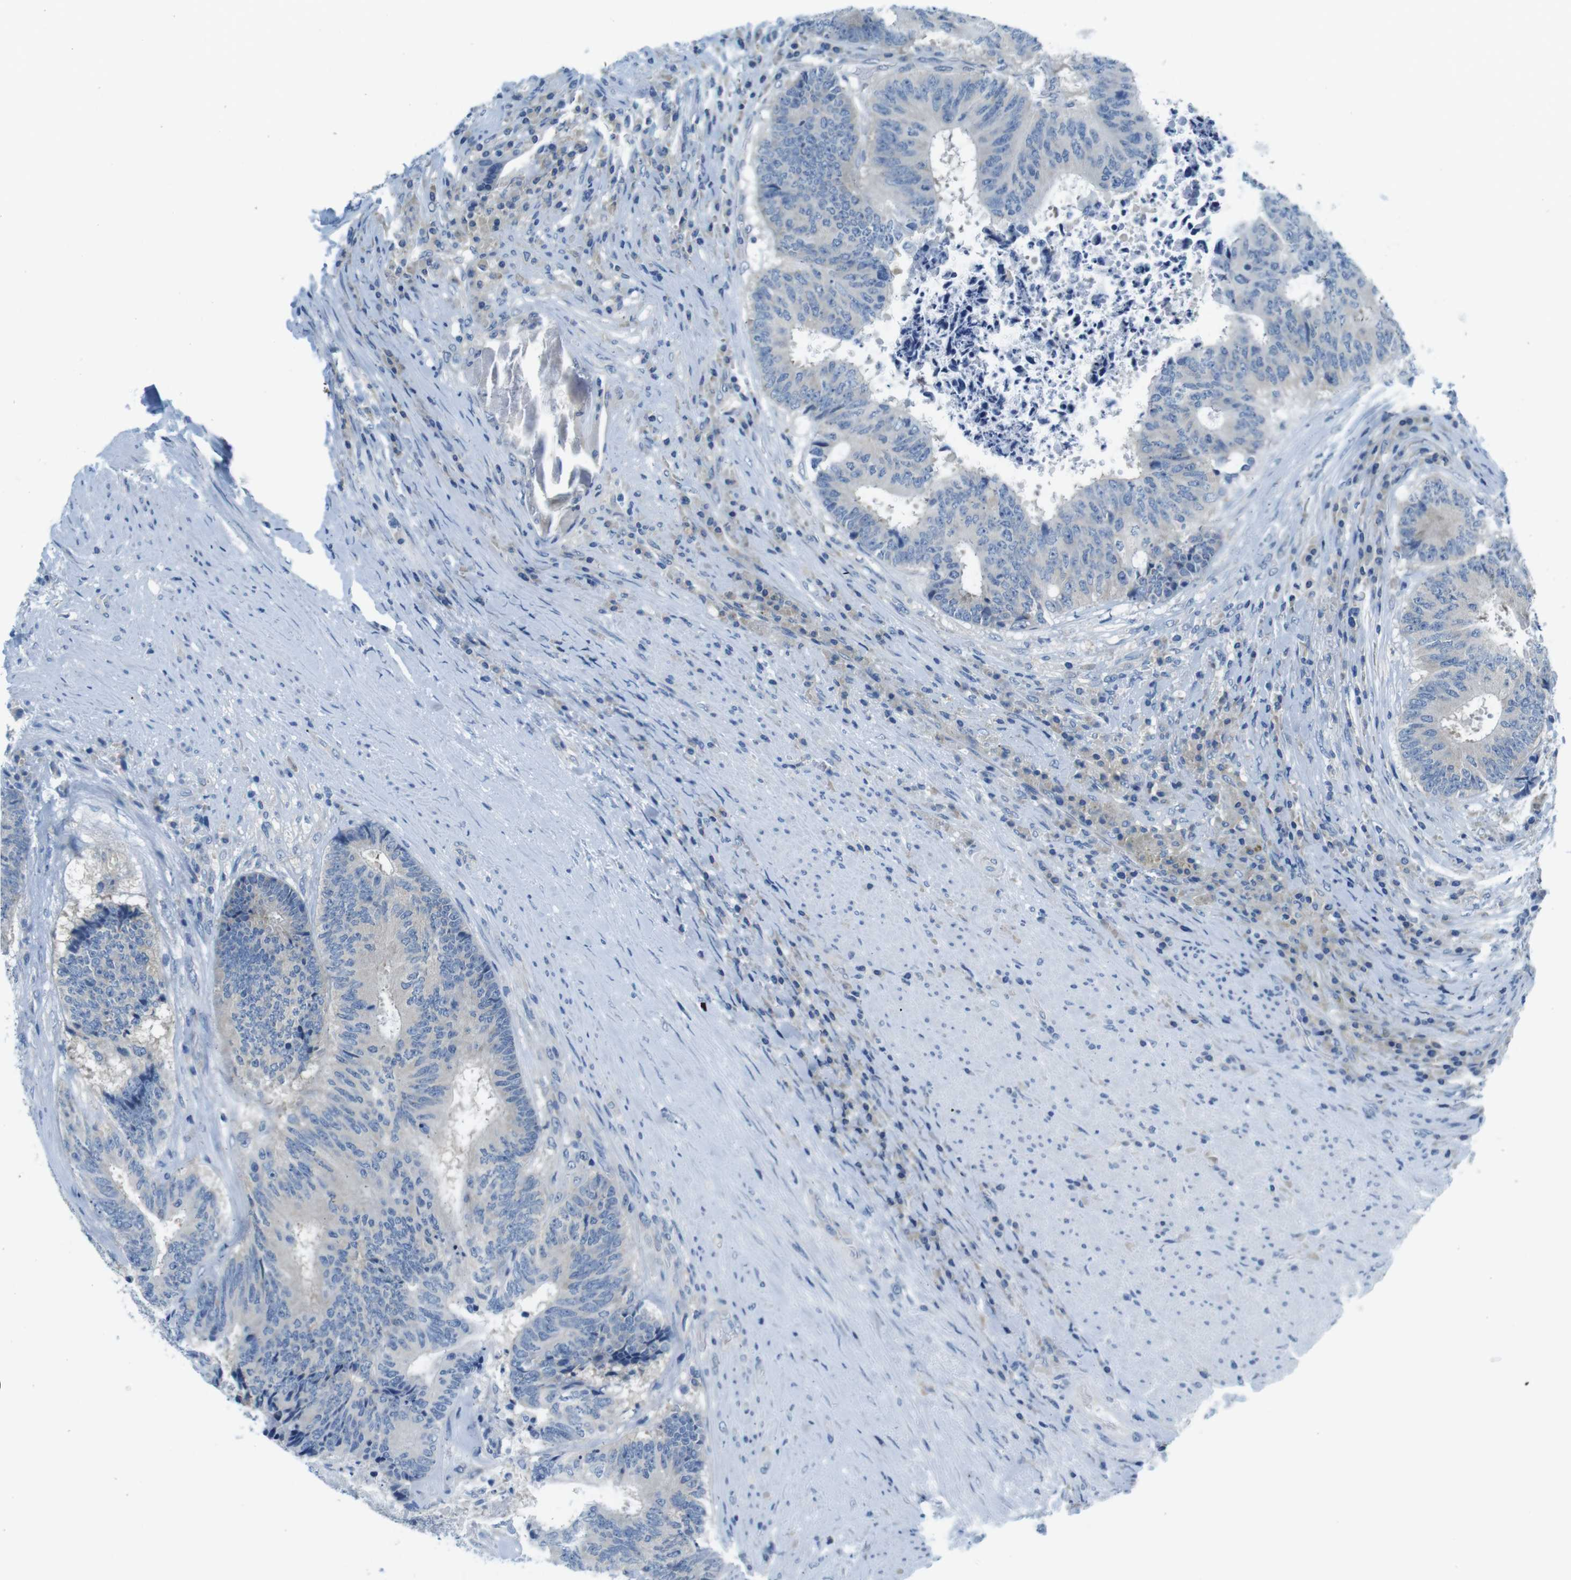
{"staining": {"intensity": "negative", "quantity": "none", "location": "none"}, "tissue": "colorectal cancer", "cell_type": "Tumor cells", "image_type": "cancer", "snomed": [{"axis": "morphology", "description": "Adenocarcinoma, NOS"}, {"axis": "topography", "description": "Rectum"}], "caption": "Immunohistochemical staining of adenocarcinoma (colorectal) shows no significant positivity in tumor cells.", "gene": "EIF2B5", "patient": {"sex": "male", "age": 72}}